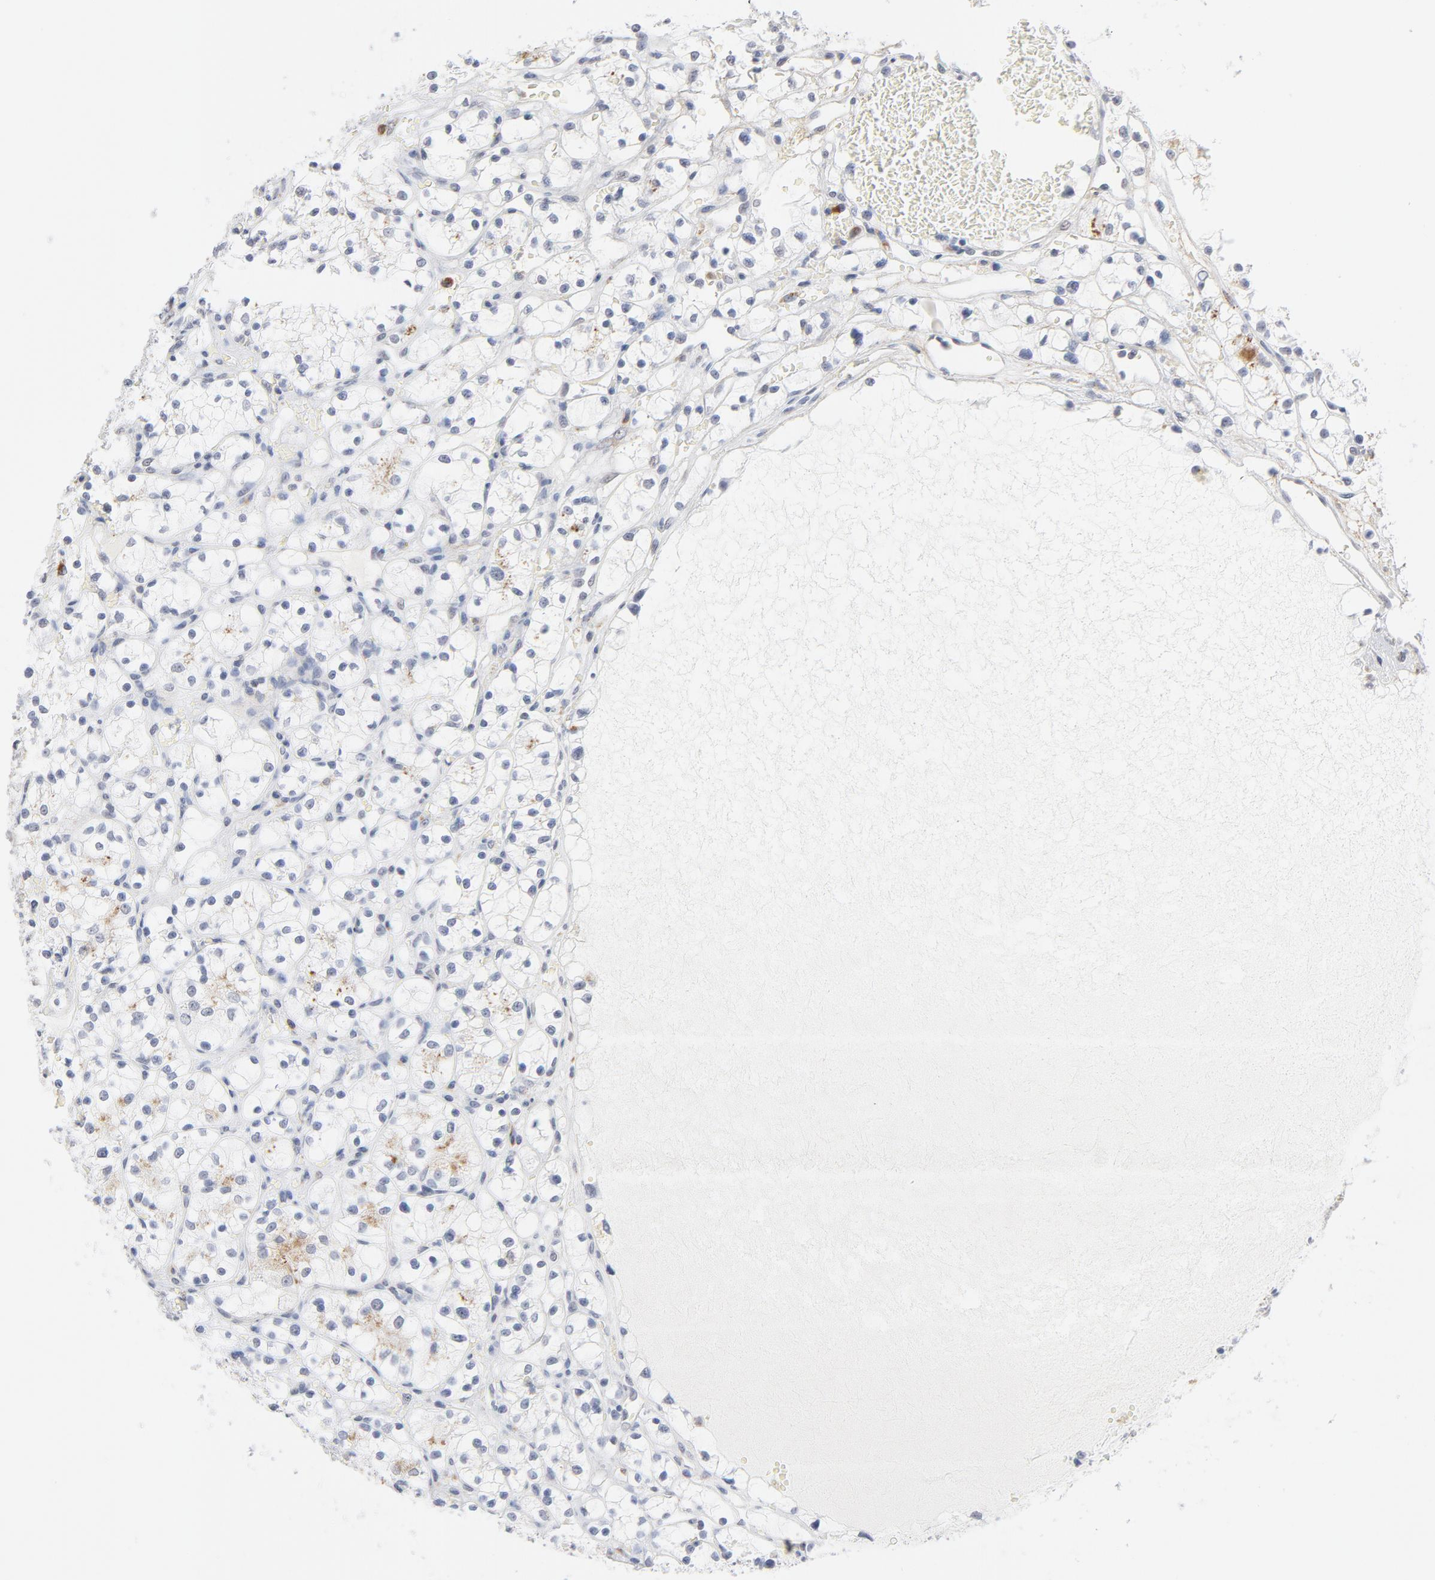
{"staining": {"intensity": "weak", "quantity": "<25%", "location": "cytoplasmic/membranous"}, "tissue": "renal cancer", "cell_type": "Tumor cells", "image_type": "cancer", "snomed": [{"axis": "morphology", "description": "Adenocarcinoma, NOS"}, {"axis": "topography", "description": "Kidney"}], "caption": "The photomicrograph displays no significant positivity in tumor cells of adenocarcinoma (renal).", "gene": "LTBP2", "patient": {"sex": "female", "age": 60}}